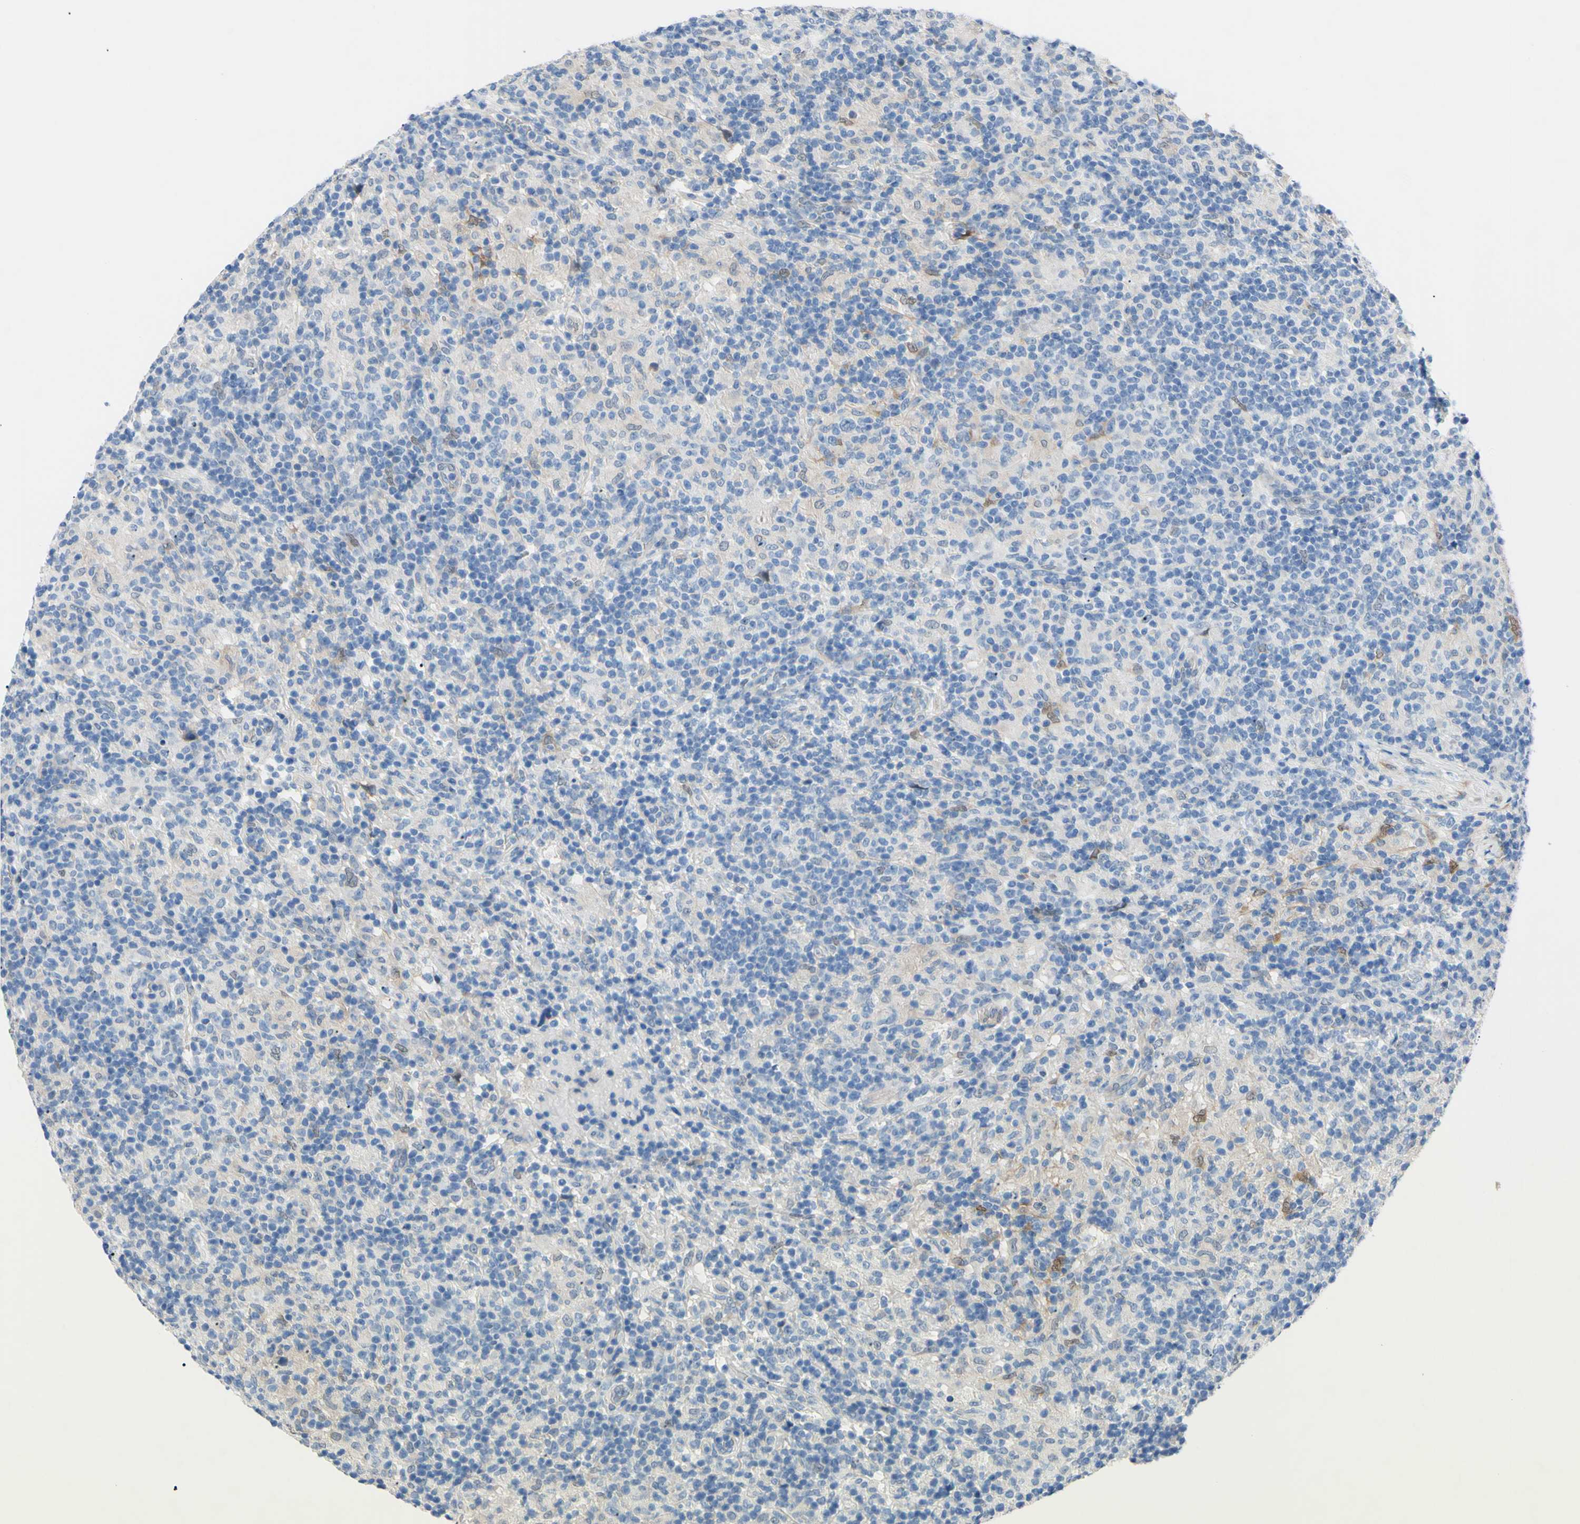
{"staining": {"intensity": "weak", "quantity": "<25%", "location": "cytoplasmic/membranous"}, "tissue": "lymphoma", "cell_type": "Tumor cells", "image_type": "cancer", "snomed": [{"axis": "morphology", "description": "Hodgkin's disease, NOS"}, {"axis": "topography", "description": "Lymph node"}], "caption": "Lymphoma stained for a protein using immunohistochemistry shows no positivity tumor cells.", "gene": "NOL3", "patient": {"sex": "male", "age": 70}}